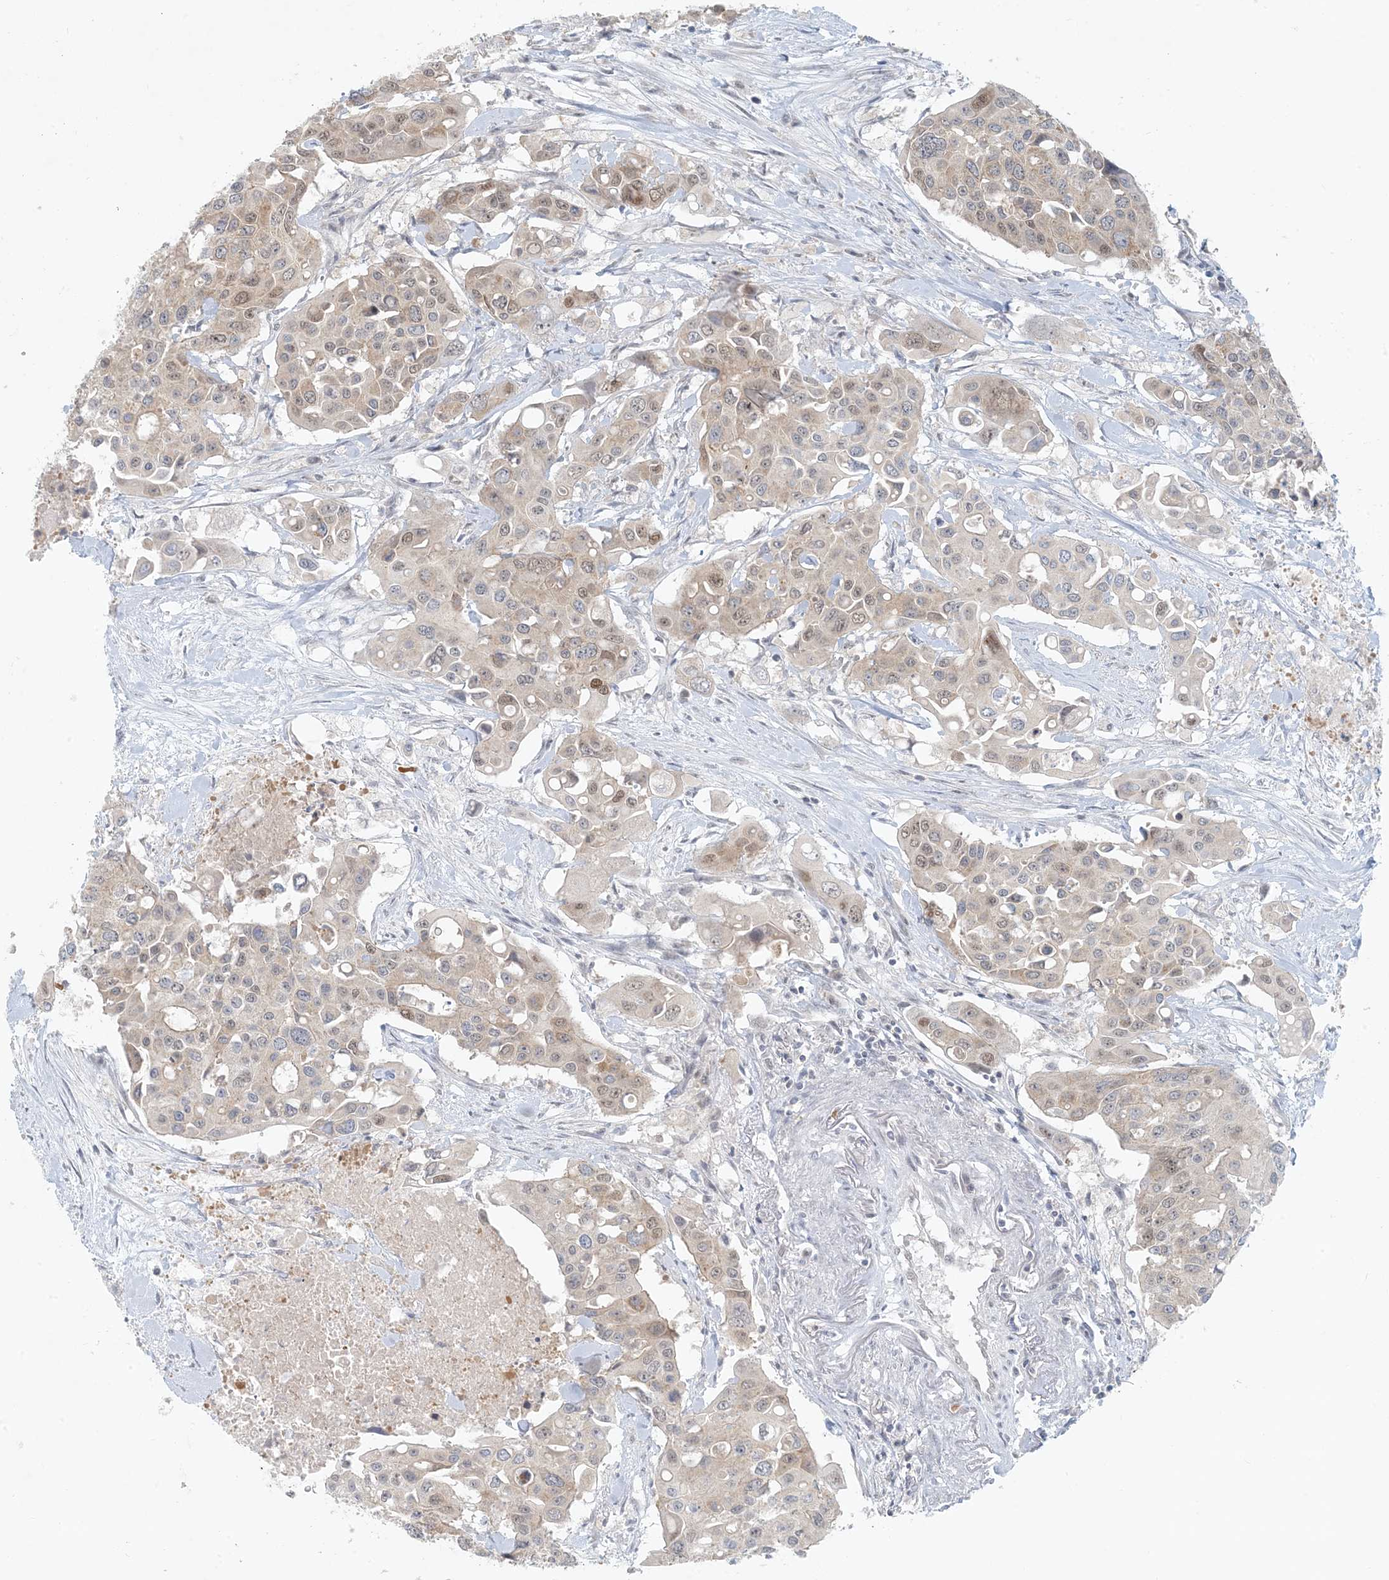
{"staining": {"intensity": "weak", "quantity": ">75%", "location": "cytoplasmic/membranous,nuclear"}, "tissue": "colorectal cancer", "cell_type": "Tumor cells", "image_type": "cancer", "snomed": [{"axis": "morphology", "description": "Adenocarcinoma, NOS"}, {"axis": "topography", "description": "Colon"}], "caption": "Colorectal cancer (adenocarcinoma) stained with DAB immunohistochemistry (IHC) shows low levels of weak cytoplasmic/membranous and nuclear expression in approximately >75% of tumor cells. The protein is stained brown, and the nuclei are stained in blue (DAB IHC with brightfield microscopy, high magnification).", "gene": "OBI1", "patient": {"sex": "male", "age": 77}}